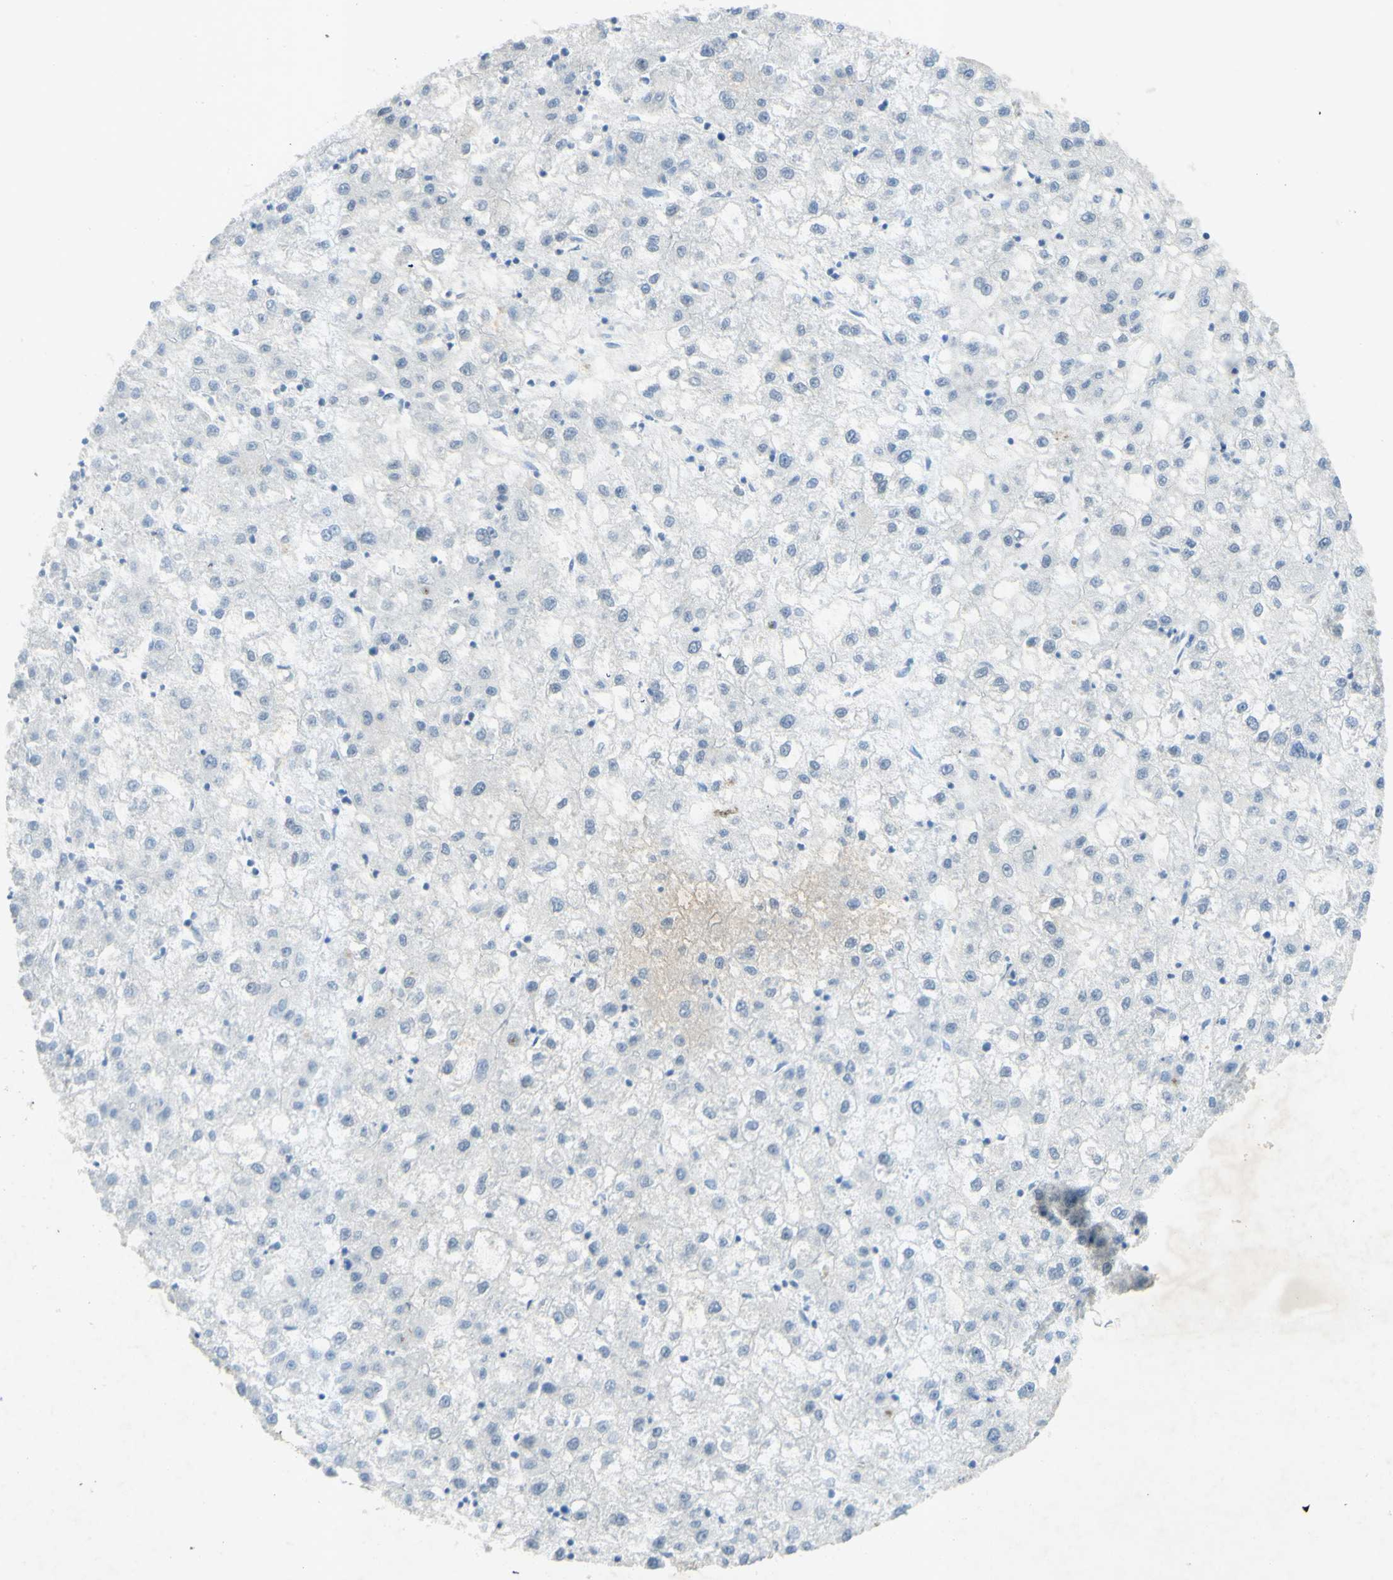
{"staining": {"intensity": "negative", "quantity": "none", "location": "none"}, "tissue": "liver cancer", "cell_type": "Tumor cells", "image_type": "cancer", "snomed": [{"axis": "morphology", "description": "Carcinoma, Hepatocellular, NOS"}, {"axis": "topography", "description": "Liver"}], "caption": "DAB (3,3'-diaminobenzidine) immunohistochemical staining of human liver cancer (hepatocellular carcinoma) exhibits no significant staining in tumor cells.", "gene": "GDF15", "patient": {"sex": "male", "age": 72}}